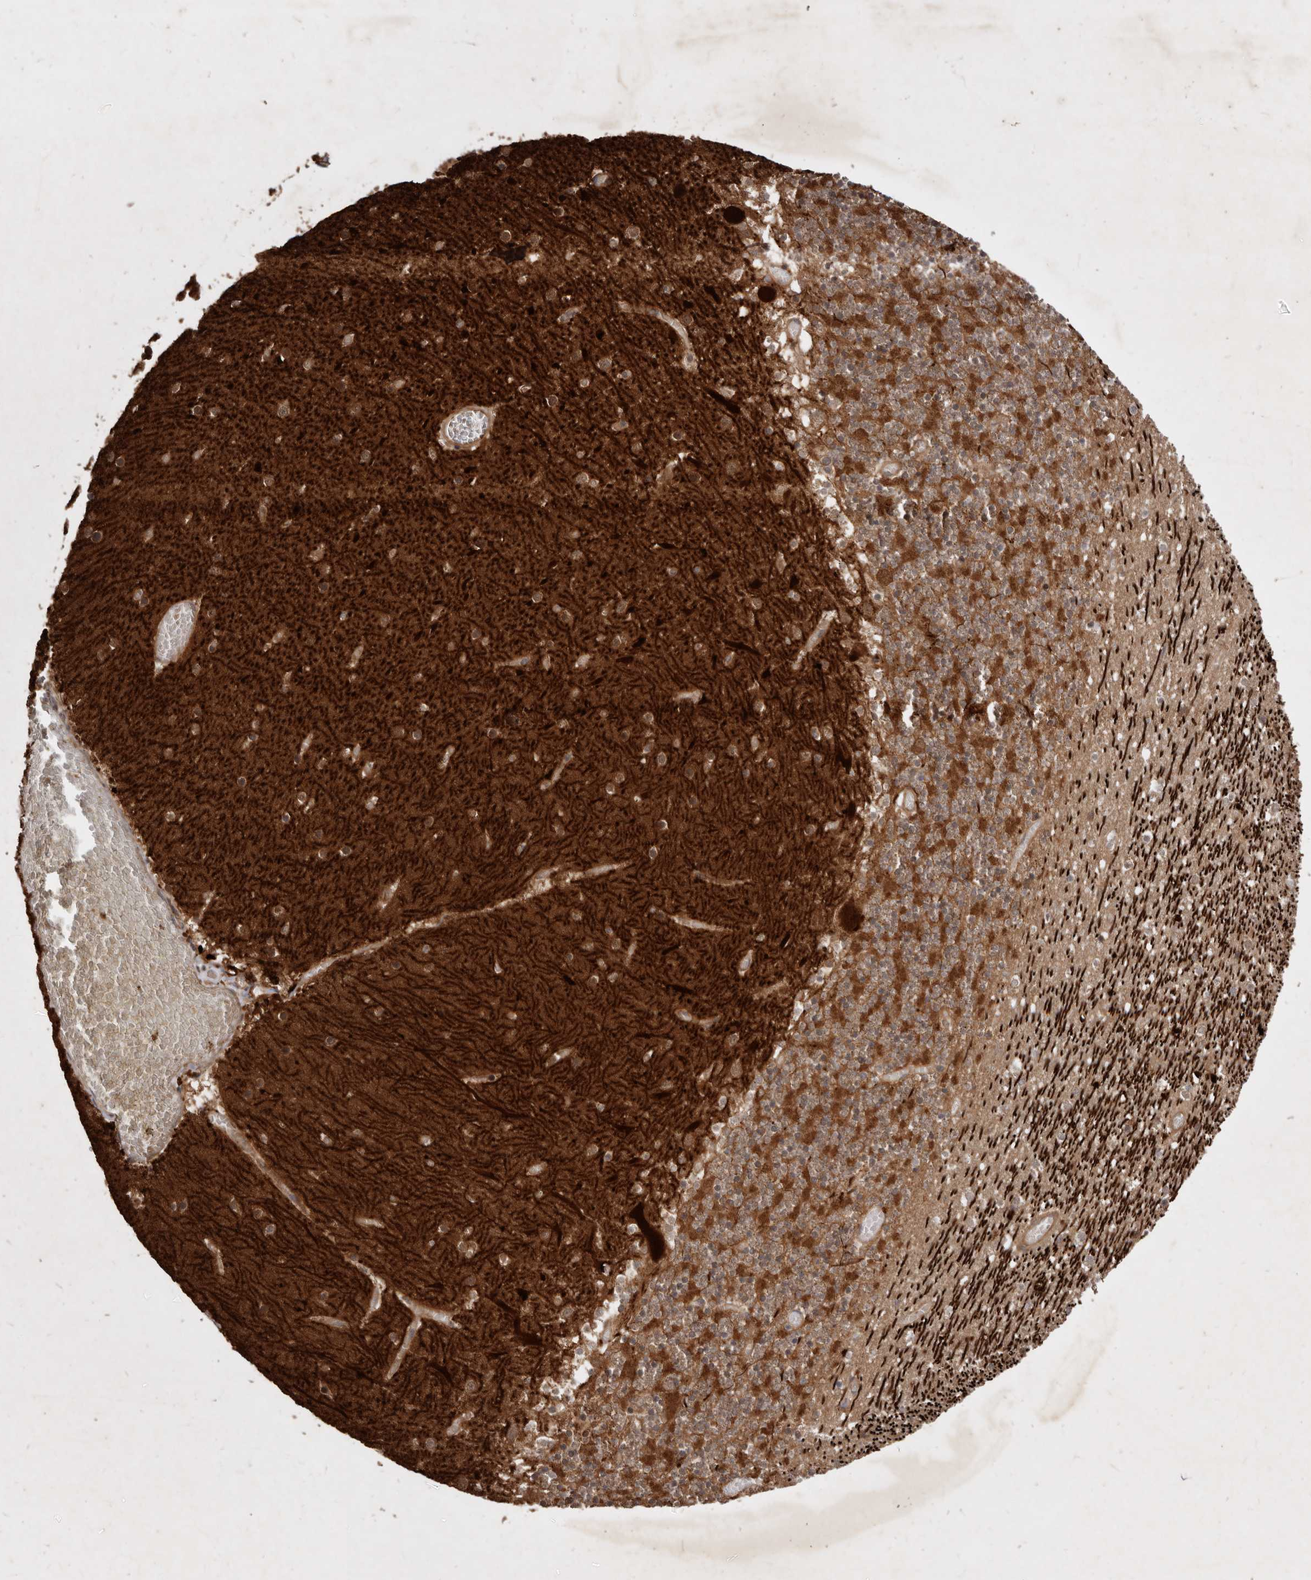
{"staining": {"intensity": "moderate", "quantity": "25%-75%", "location": "cytoplasmic/membranous"}, "tissue": "cerebellum", "cell_type": "Cells in granular layer", "image_type": "normal", "snomed": [{"axis": "morphology", "description": "Normal tissue, NOS"}, {"axis": "topography", "description": "Cerebellum"}], "caption": "Immunohistochemistry histopathology image of benign cerebellum: cerebellum stained using immunohistochemistry (IHC) displays medium levels of moderate protein expression localized specifically in the cytoplasmic/membranous of cells in granular layer, appearing as a cytoplasmic/membranous brown color.", "gene": "STK36", "patient": {"sex": "female", "age": 28}}